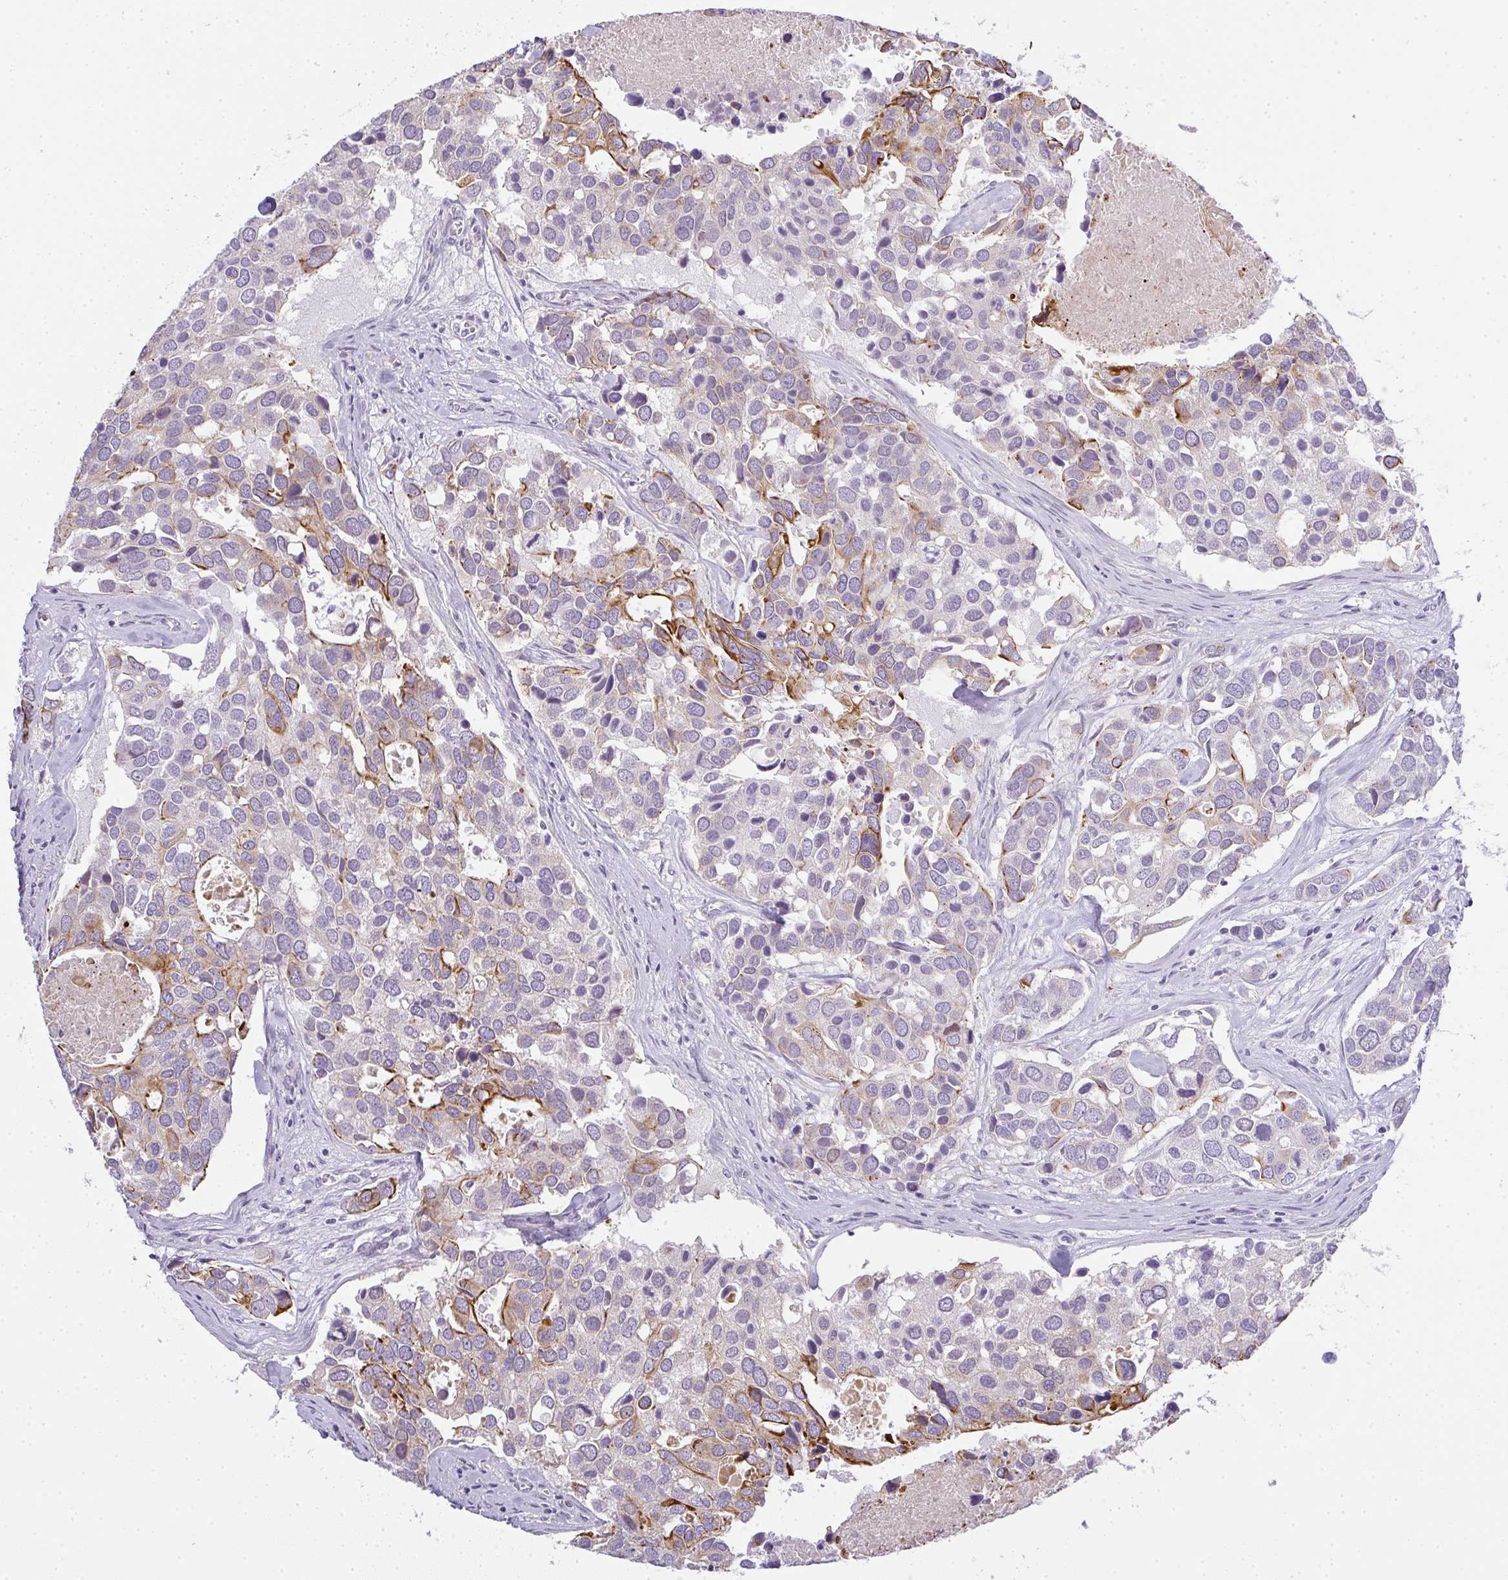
{"staining": {"intensity": "strong", "quantity": "<25%", "location": "cytoplasmic/membranous"}, "tissue": "breast cancer", "cell_type": "Tumor cells", "image_type": "cancer", "snomed": [{"axis": "morphology", "description": "Duct carcinoma"}, {"axis": "topography", "description": "Breast"}], "caption": "Protein expression analysis of human infiltrating ductal carcinoma (breast) reveals strong cytoplasmic/membranous staining in approximately <25% of tumor cells.", "gene": "SIRPB2", "patient": {"sex": "female", "age": 83}}